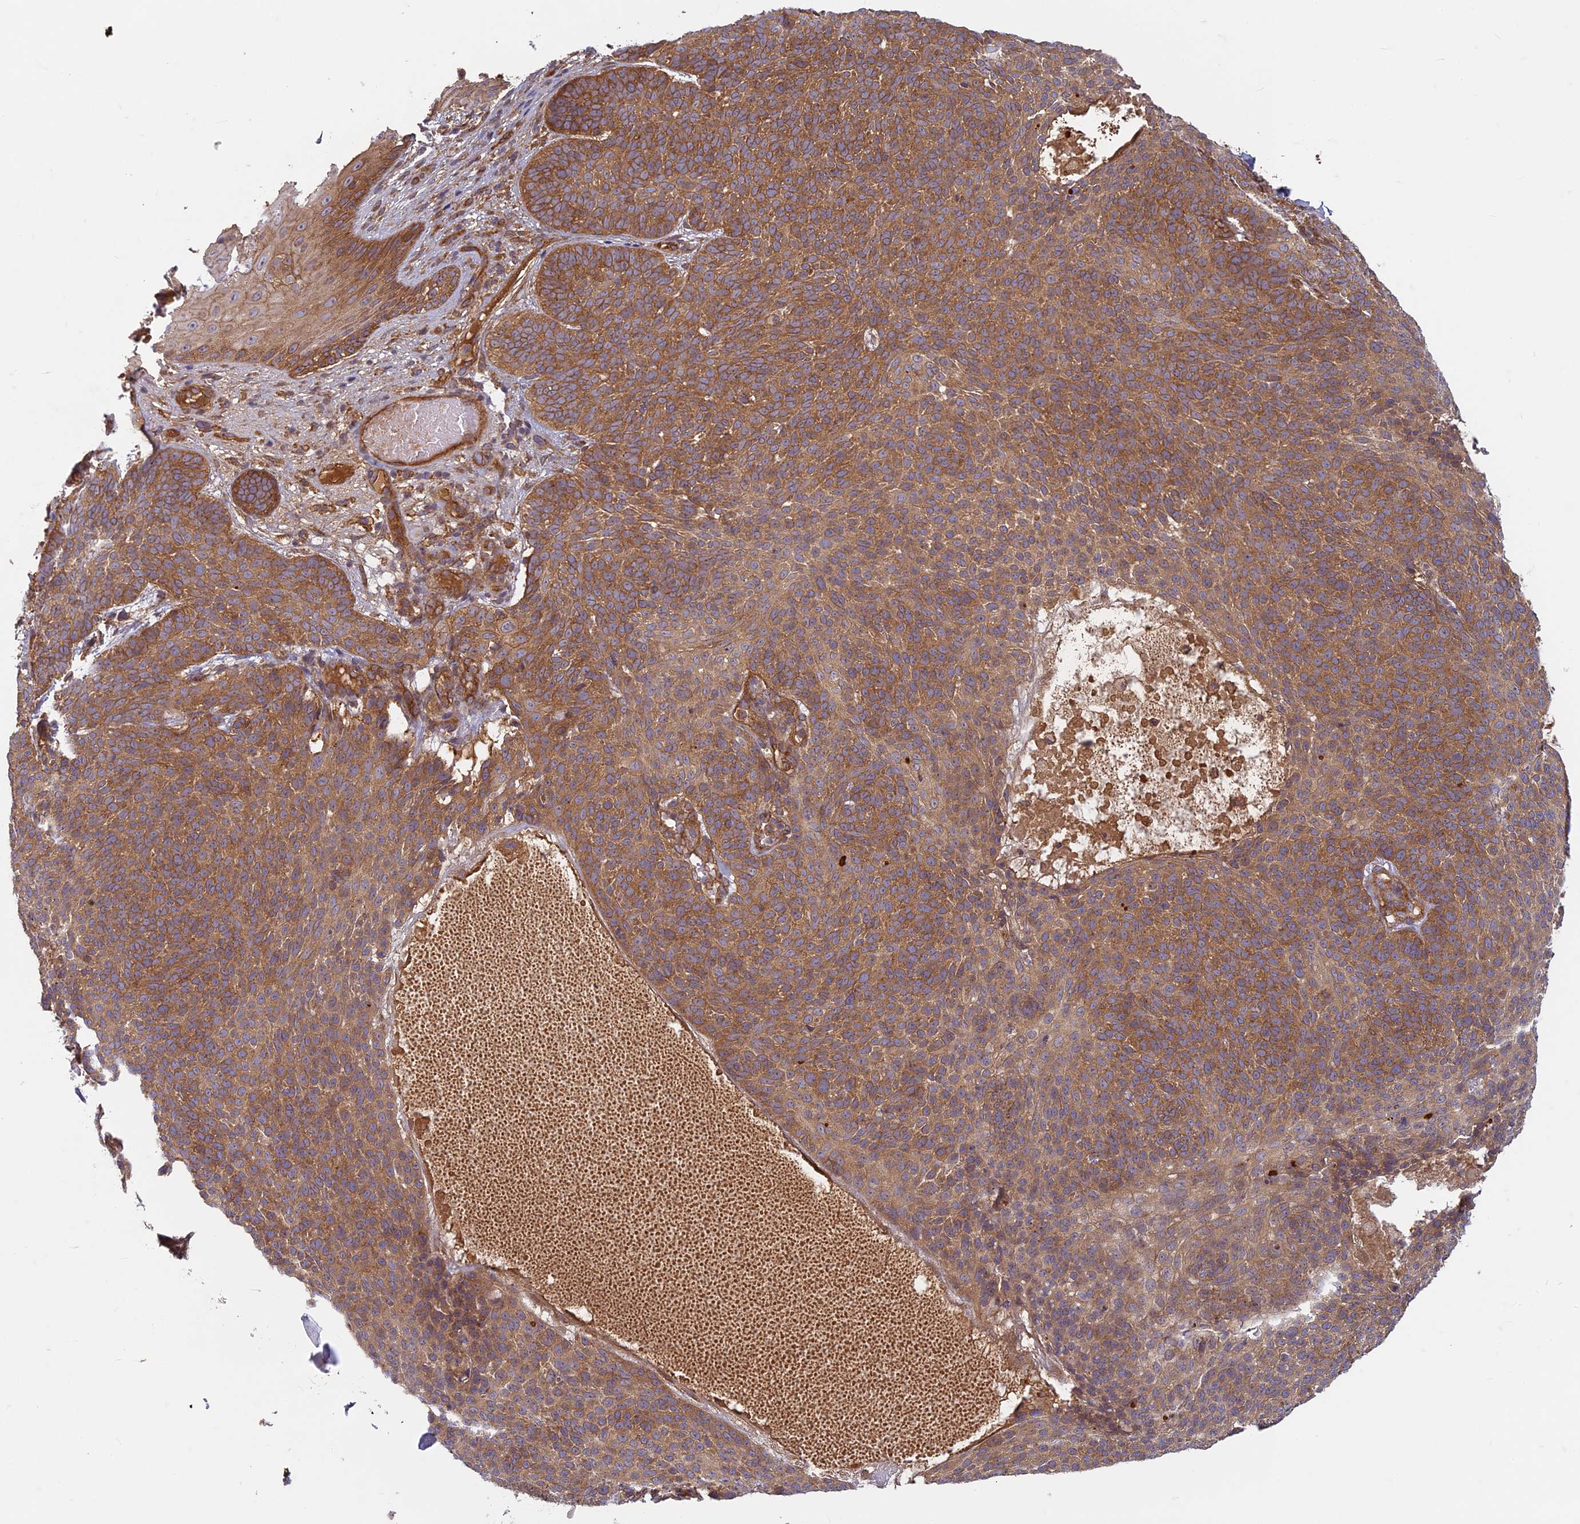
{"staining": {"intensity": "moderate", "quantity": ">75%", "location": "cytoplasmic/membranous"}, "tissue": "skin cancer", "cell_type": "Tumor cells", "image_type": "cancer", "snomed": [{"axis": "morphology", "description": "Basal cell carcinoma"}, {"axis": "topography", "description": "Skin"}], "caption": "Human basal cell carcinoma (skin) stained with a brown dye shows moderate cytoplasmic/membranous positive expression in approximately >75% of tumor cells.", "gene": "TCF25", "patient": {"sex": "male", "age": 85}}